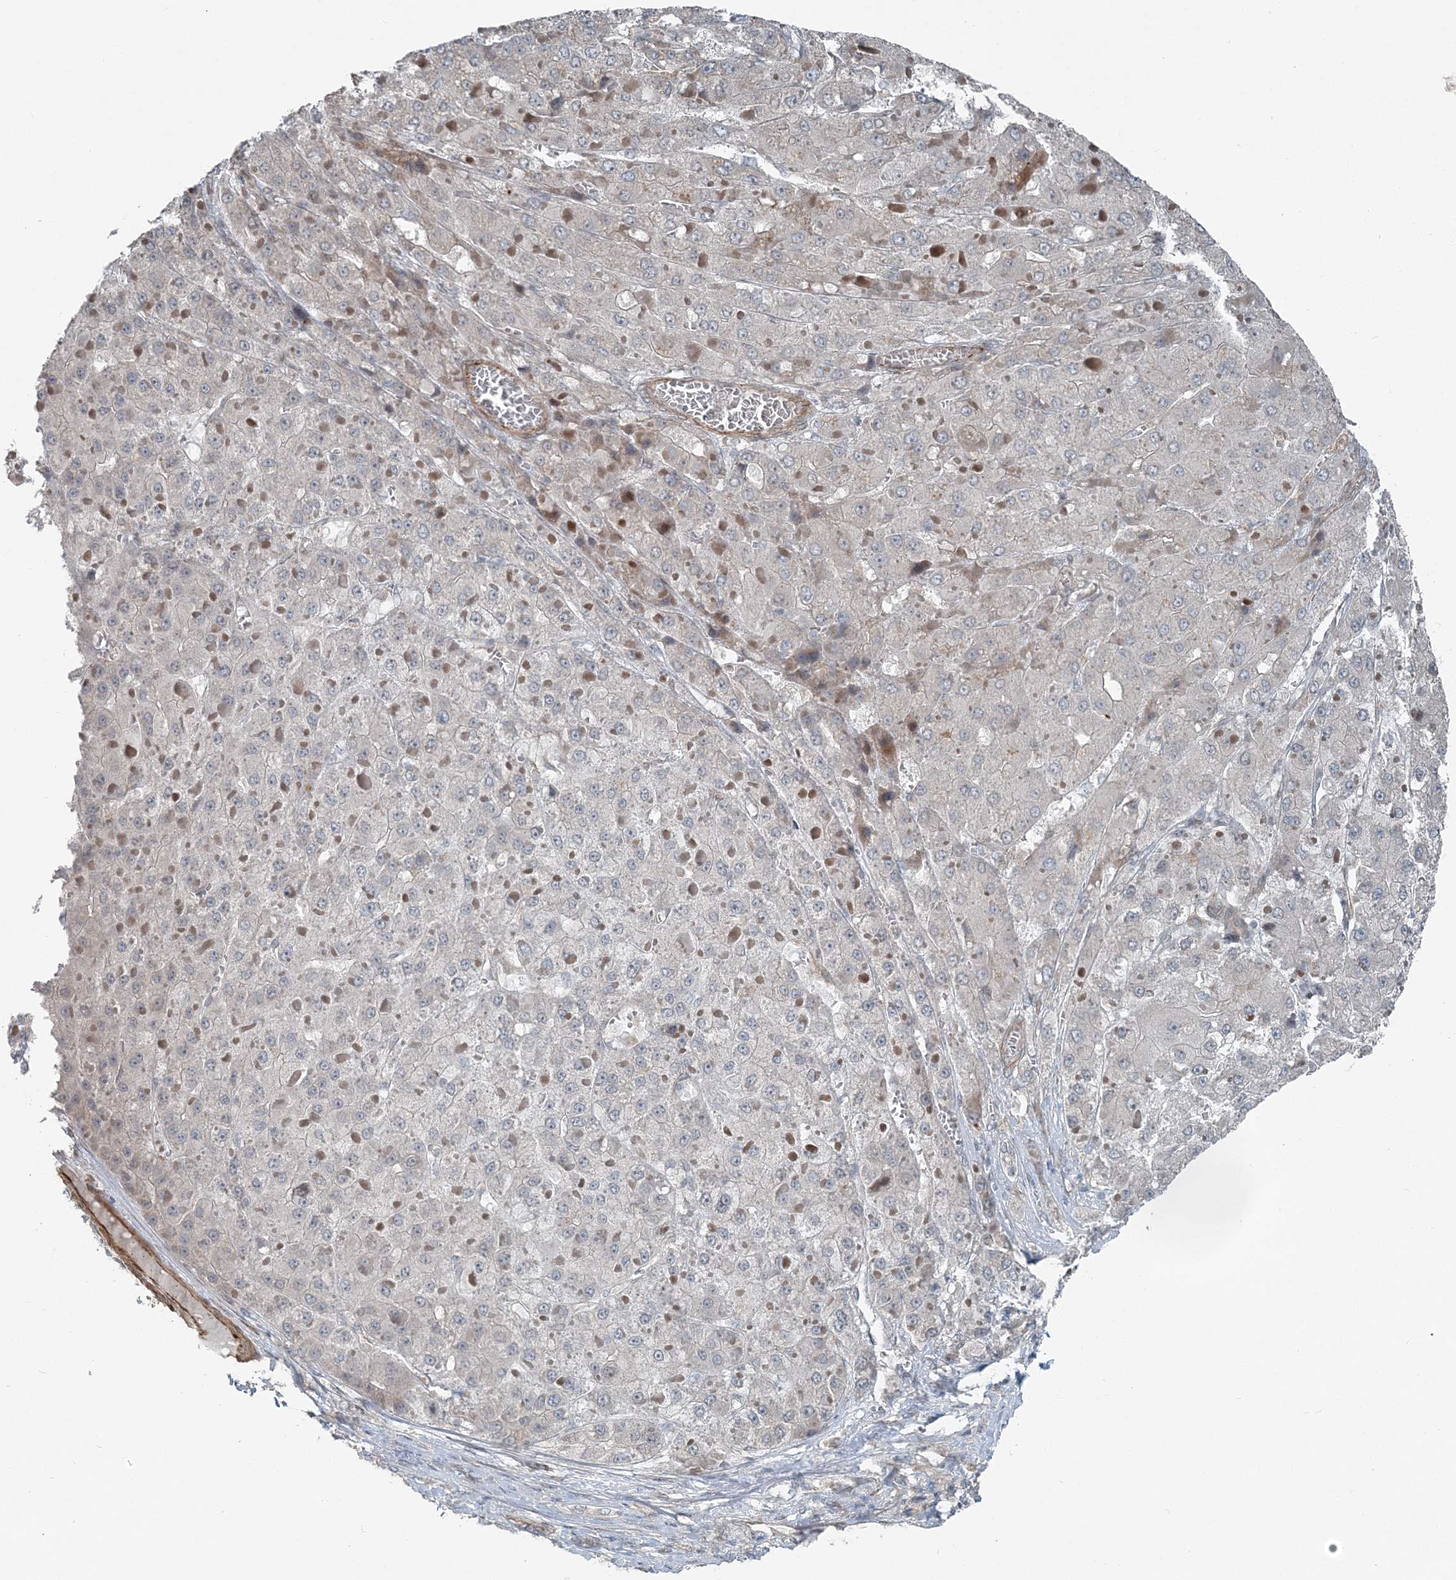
{"staining": {"intensity": "negative", "quantity": "none", "location": "none"}, "tissue": "liver cancer", "cell_type": "Tumor cells", "image_type": "cancer", "snomed": [{"axis": "morphology", "description": "Carcinoma, Hepatocellular, NOS"}, {"axis": "topography", "description": "Liver"}], "caption": "Photomicrograph shows no protein expression in tumor cells of hepatocellular carcinoma (liver) tissue.", "gene": "FBXL17", "patient": {"sex": "female", "age": 73}}